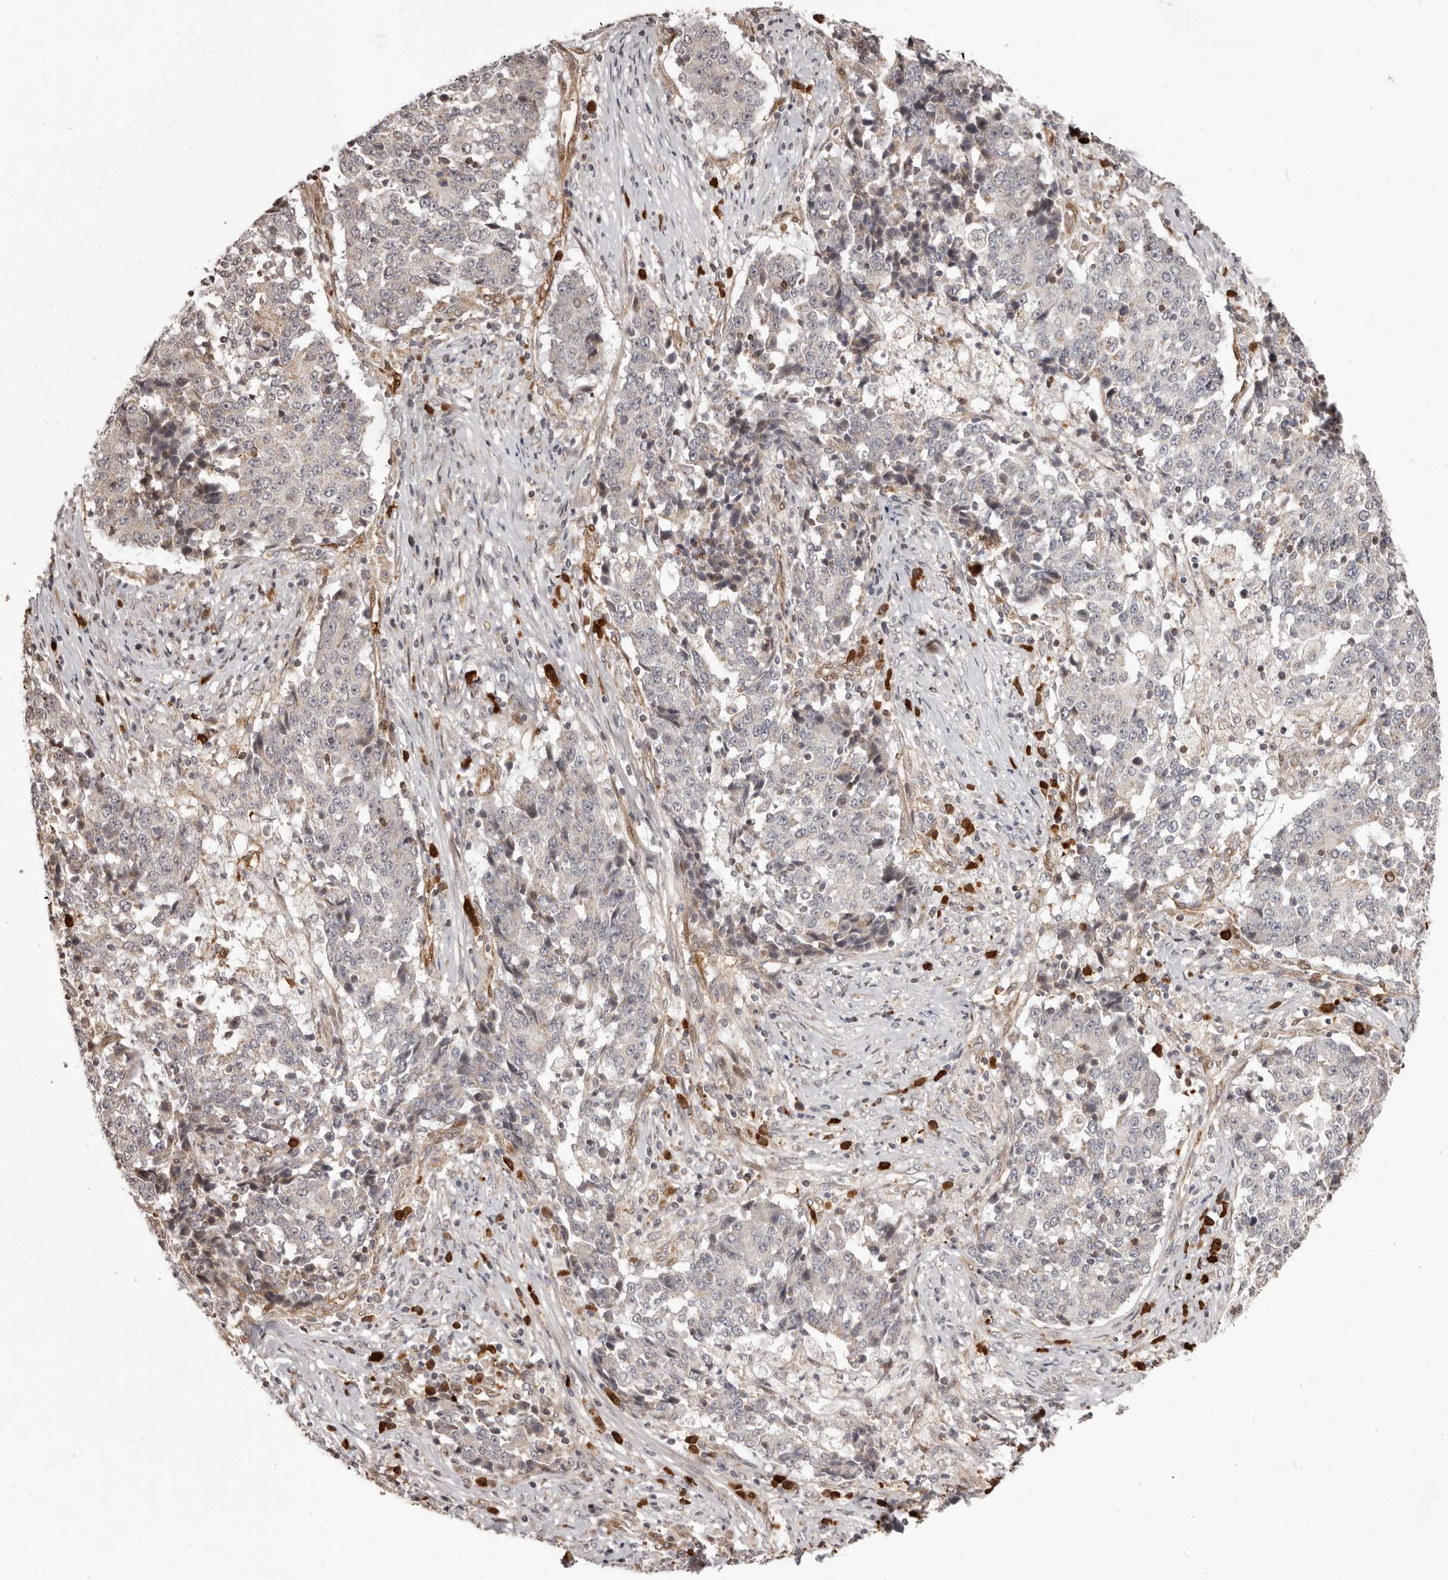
{"staining": {"intensity": "negative", "quantity": "none", "location": "none"}, "tissue": "stomach cancer", "cell_type": "Tumor cells", "image_type": "cancer", "snomed": [{"axis": "morphology", "description": "Adenocarcinoma, NOS"}, {"axis": "topography", "description": "Stomach"}], "caption": "A high-resolution image shows IHC staining of adenocarcinoma (stomach), which exhibits no significant expression in tumor cells.", "gene": "GFOD1", "patient": {"sex": "male", "age": 59}}